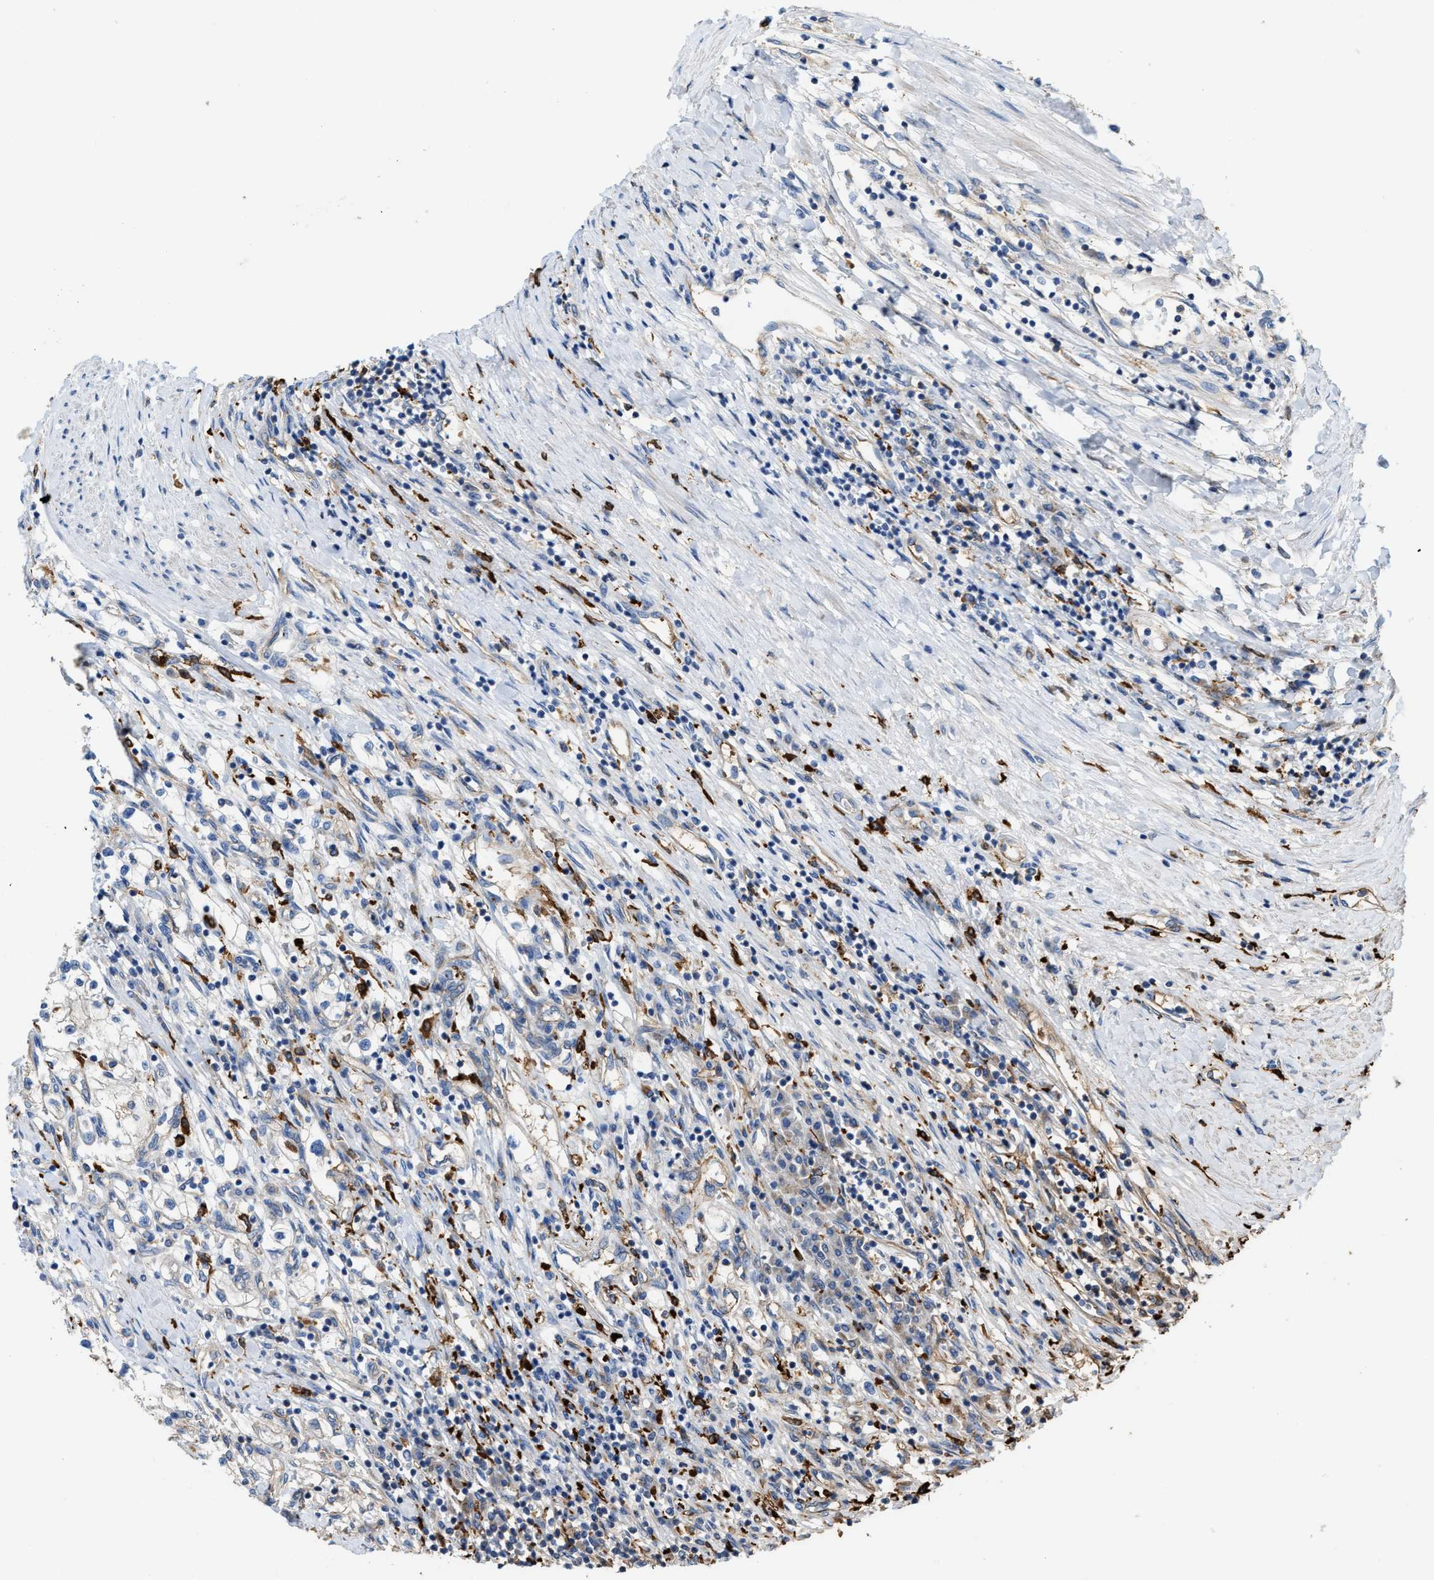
{"staining": {"intensity": "negative", "quantity": "none", "location": "none"}, "tissue": "renal cancer", "cell_type": "Tumor cells", "image_type": "cancer", "snomed": [{"axis": "morphology", "description": "Adenocarcinoma, NOS"}, {"axis": "topography", "description": "Kidney"}], "caption": "Immunohistochemistry histopathology image of renal cancer stained for a protein (brown), which reveals no positivity in tumor cells.", "gene": "ATIC", "patient": {"sex": "male", "age": 68}}